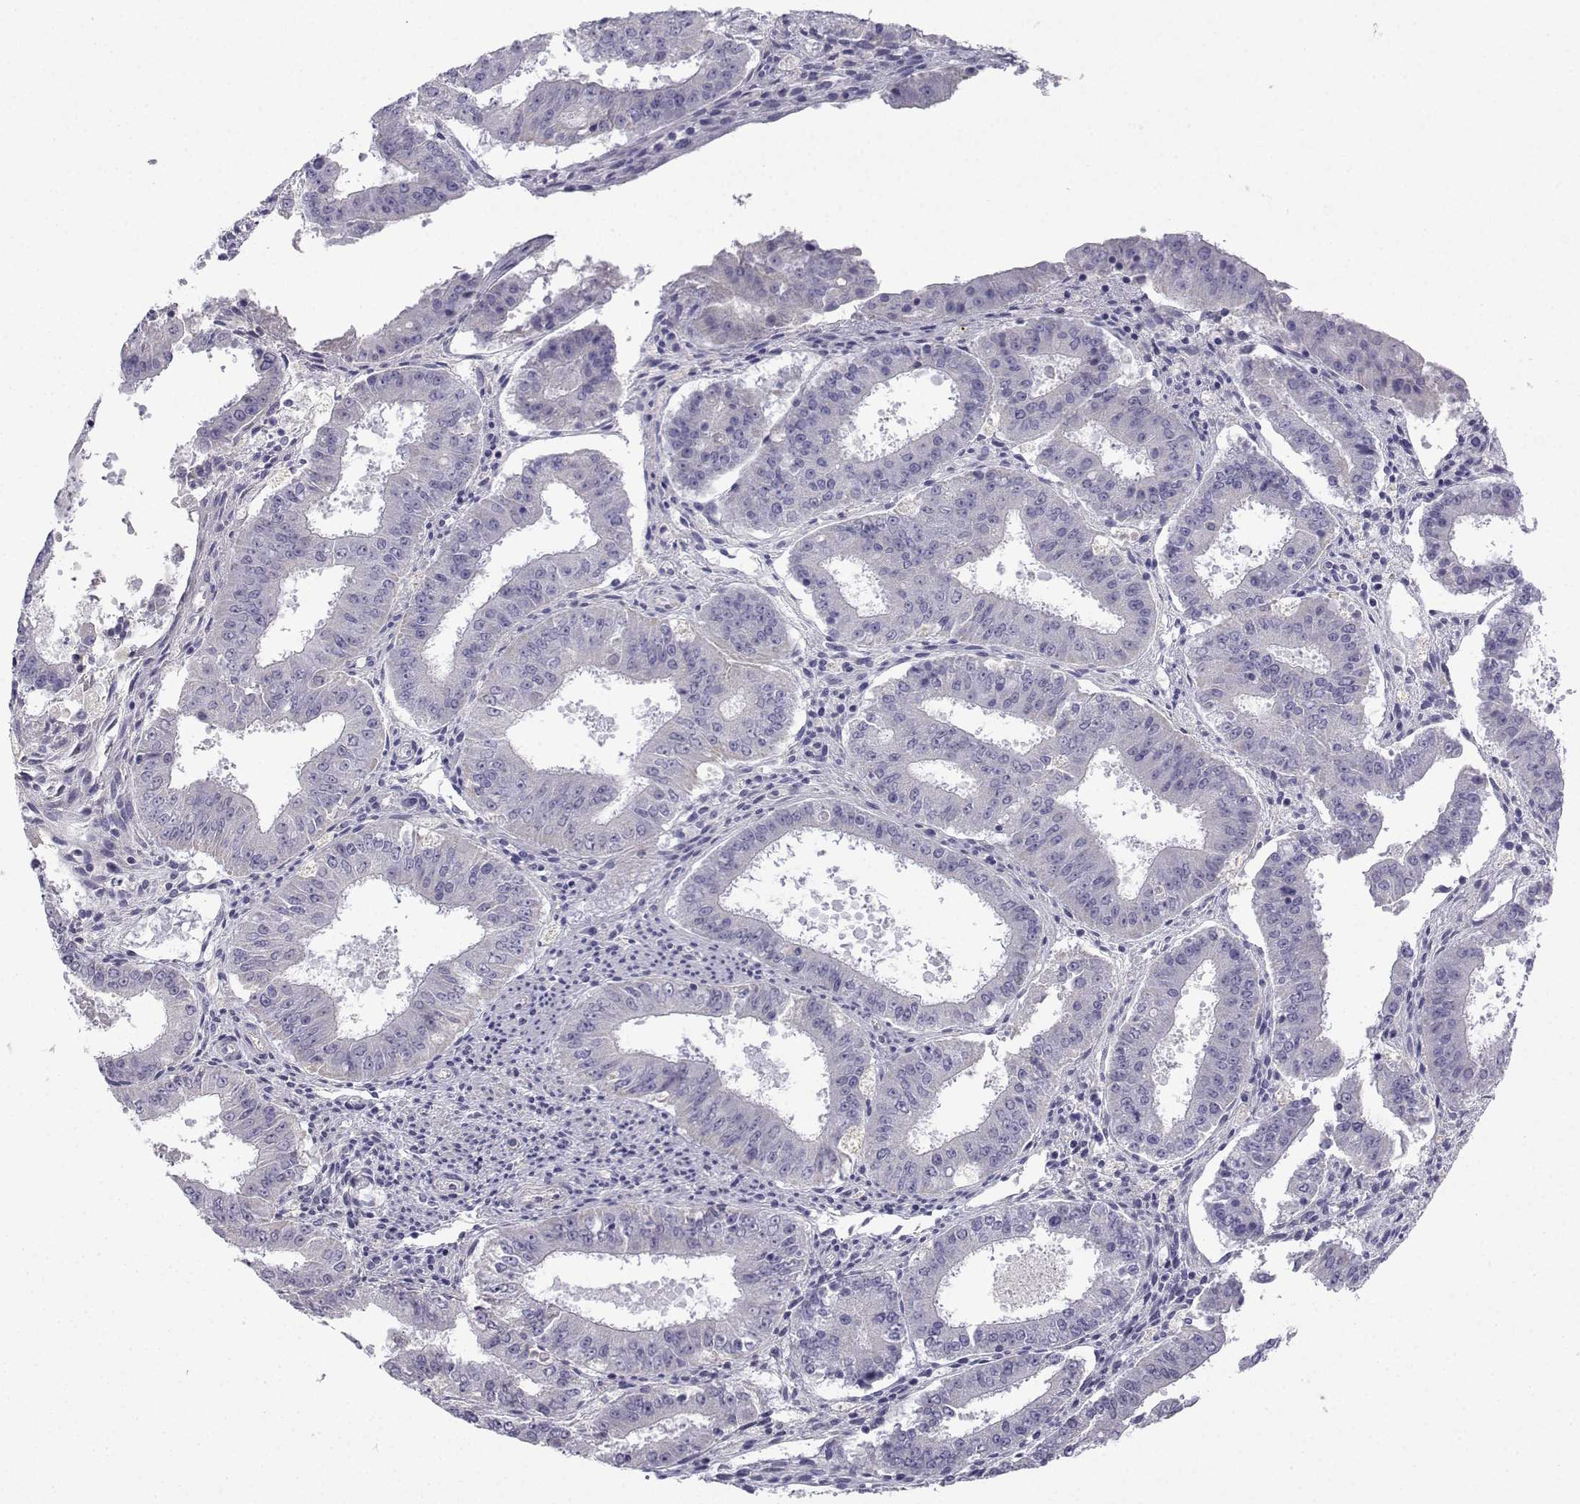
{"staining": {"intensity": "negative", "quantity": "none", "location": "none"}, "tissue": "ovarian cancer", "cell_type": "Tumor cells", "image_type": "cancer", "snomed": [{"axis": "morphology", "description": "Carcinoma, endometroid"}, {"axis": "topography", "description": "Ovary"}], "caption": "The micrograph reveals no staining of tumor cells in ovarian endometroid carcinoma.", "gene": "SPACA7", "patient": {"sex": "female", "age": 42}}